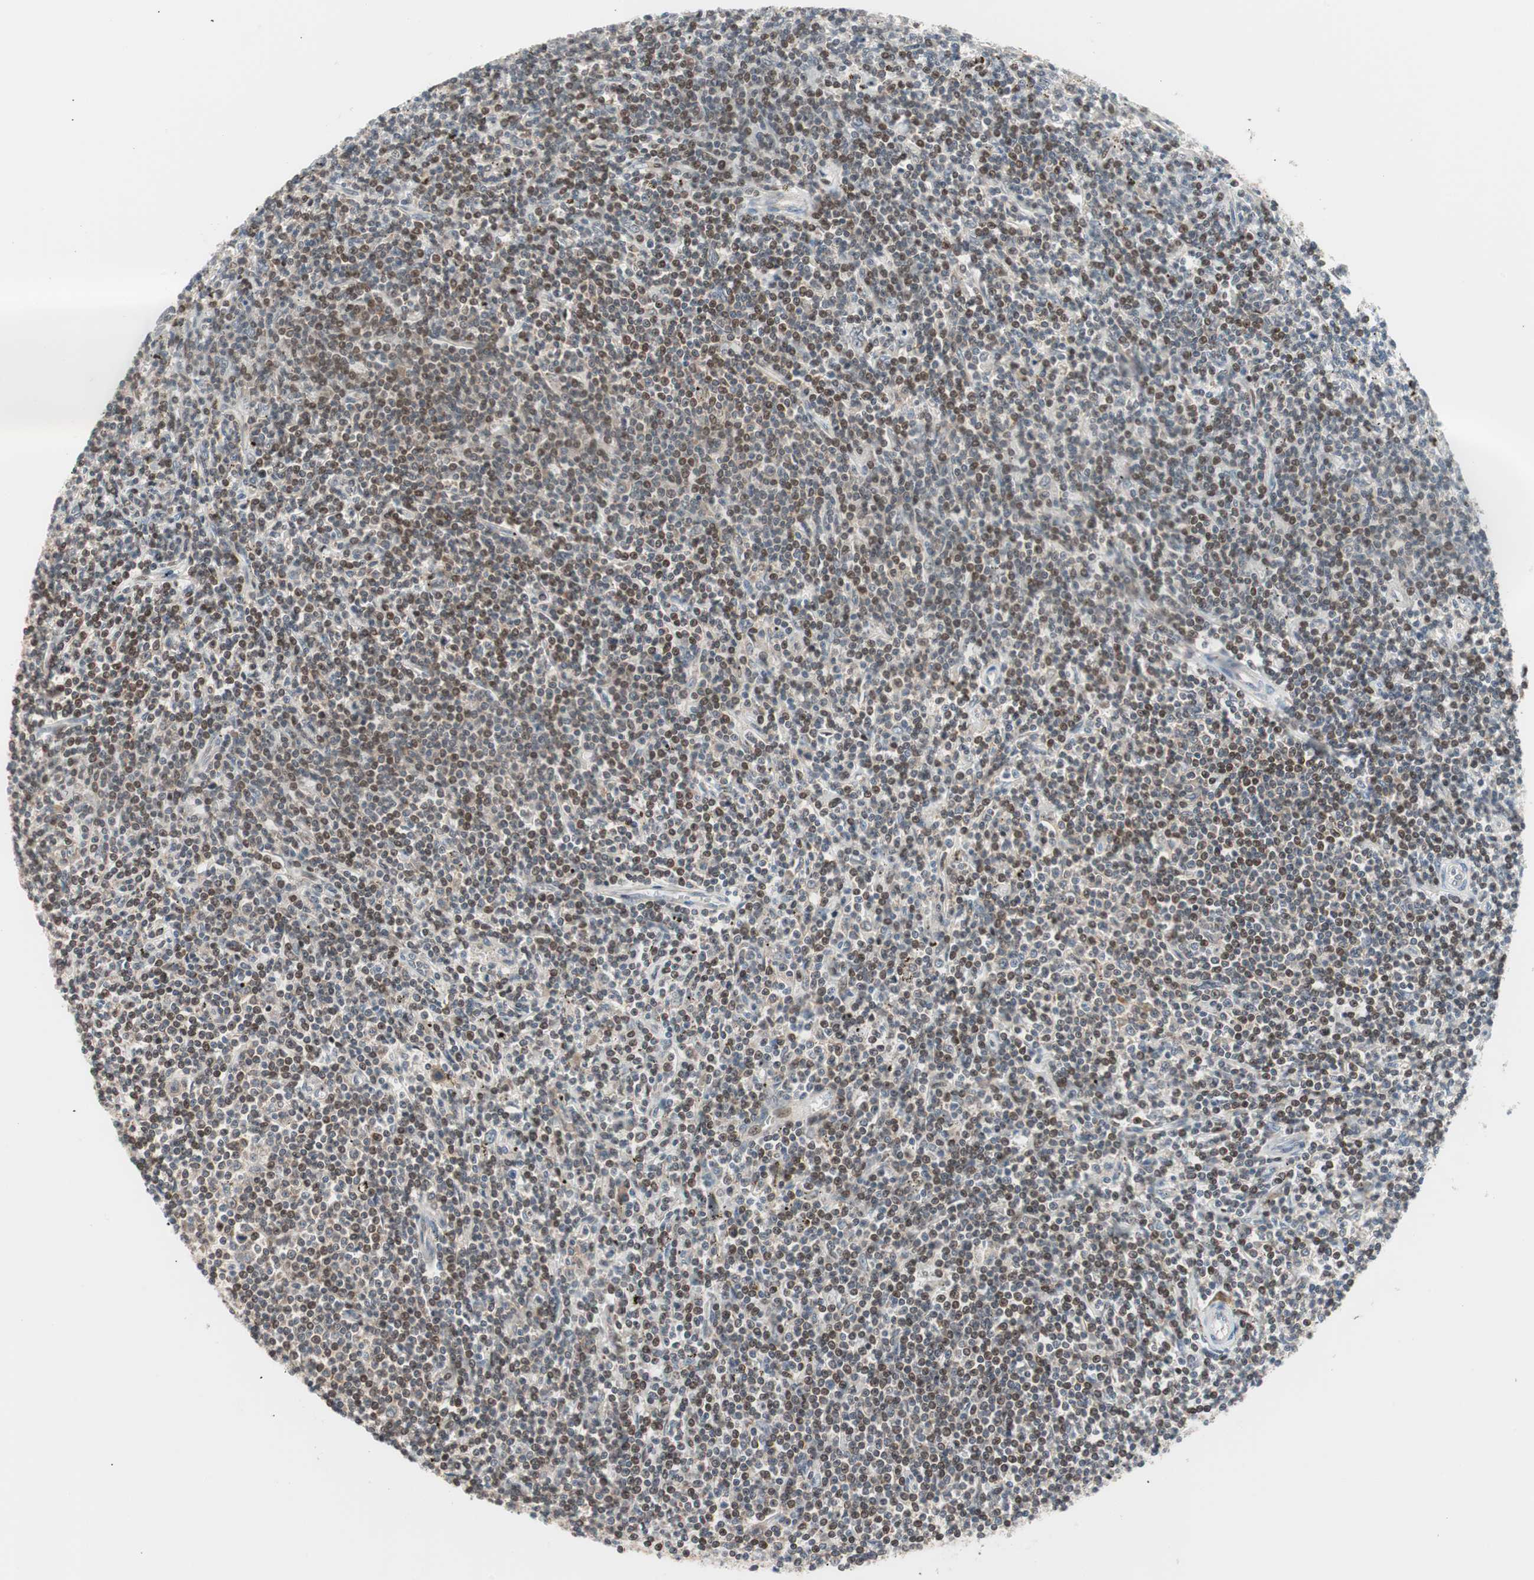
{"staining": {"intensity": "moderate", "quantity": ">75%", "location": "nuclear"}, "tissue": "lymphoma", "cell_type": "Tumor cells", "image_type": "cancer", "snomed": [{"axis": "morphology", "description": "Malignant lymphoma, non-Hodgkin's type, Low grade"}, {"axis": "topography", "description": "Spleen"}], "caption": "This is a histology image of immunohistochemistry (IHC) staining of malignant lymphoma, non-Hodgkin's type (low-grade), which shows moderate staining in the nuclear of tumor cells.", "gene": "POLH", "patient": {"sex": "male", "age": 76}}